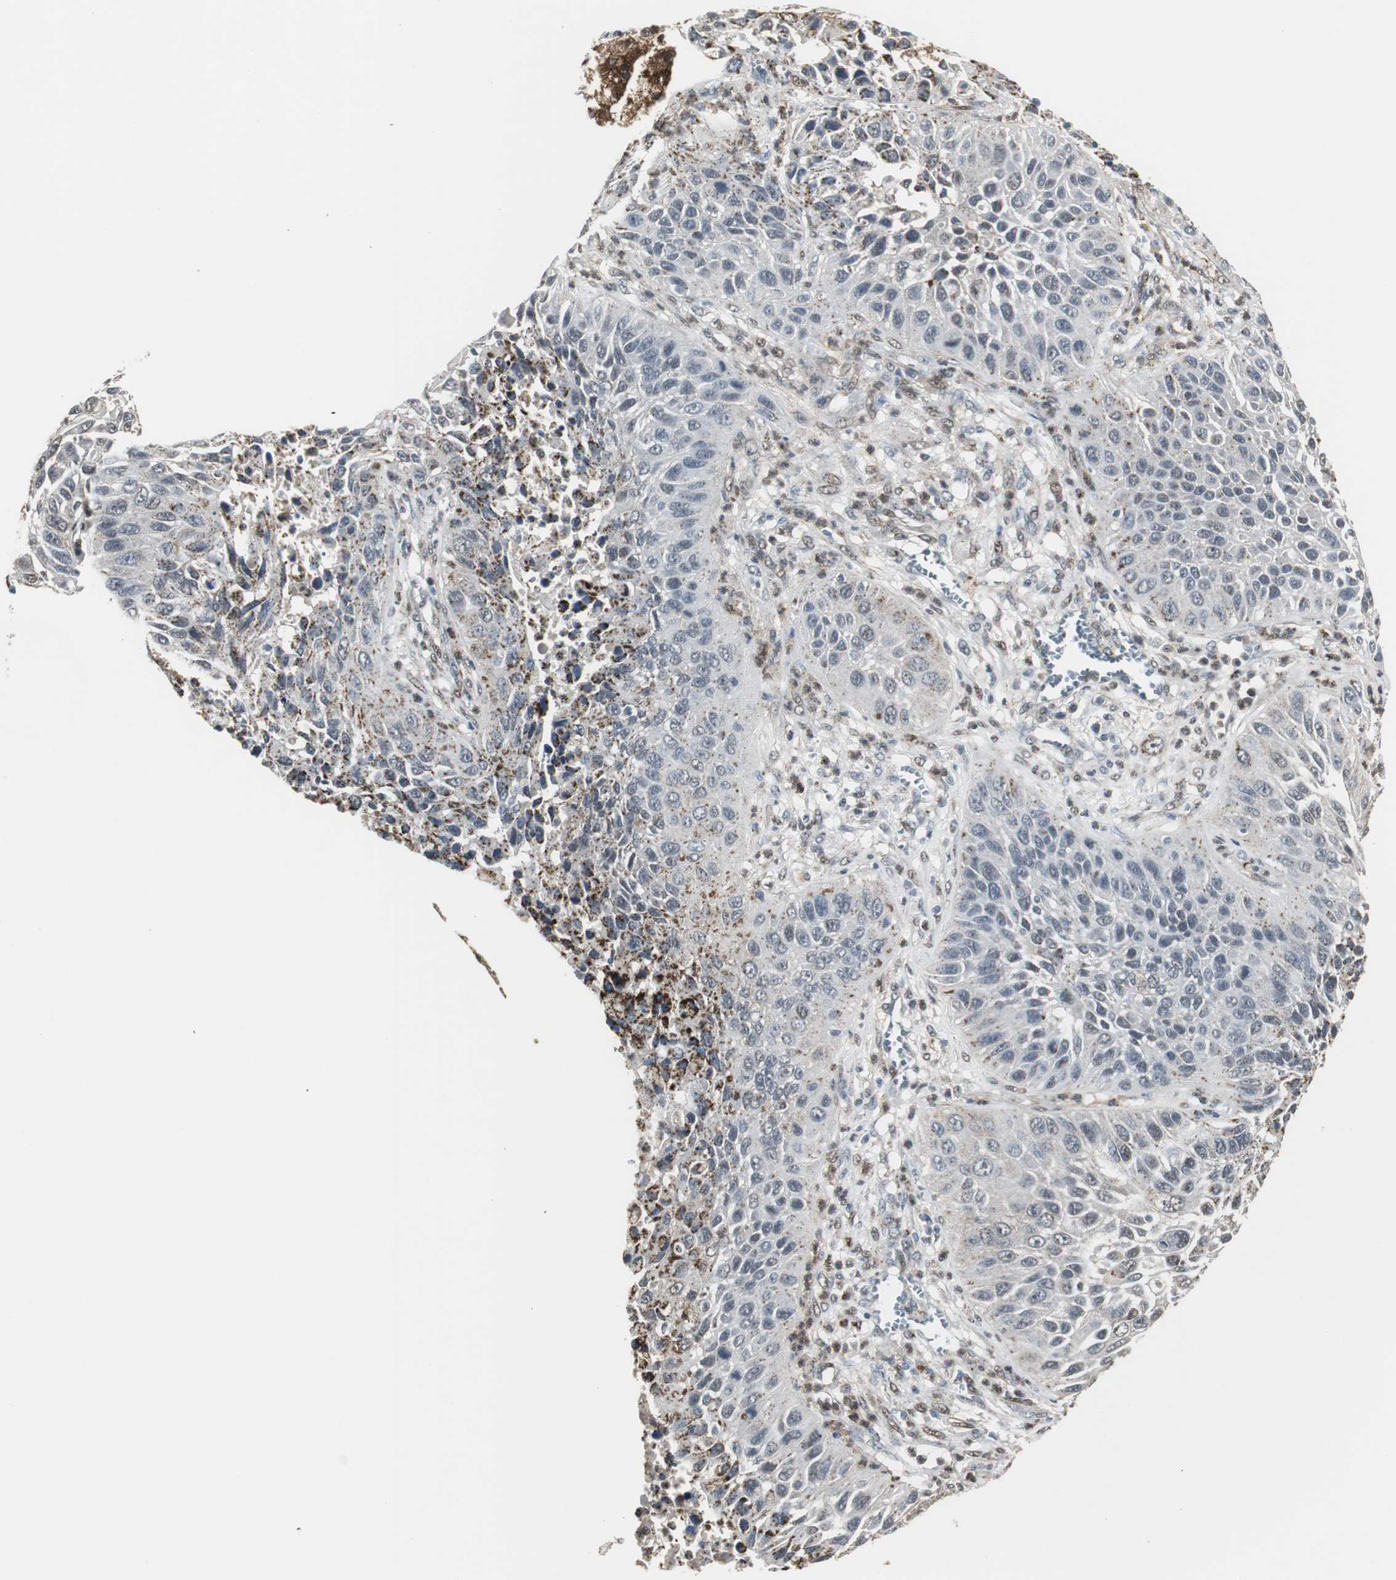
{"staining": {"intensity": "moderate", "quantity": "<25%", "location": "cytoplasmic/membranous"}, "tissue": "lung cancer", "cell_type": "Tumor cells", "image_type": "cancer", "snomed": [{"axis": "morphology", "description": "Squamous cell carcinoma, NOS"}, {"axis": "topography", "description": "Lung"}], "caption": "An image of lung cancer stained for a protein reveals moderate cytoplasmic/membranous brown staining in tumor cells.", "gene": "PLIN3", "patient": {"sex": "female", "age": 76}}